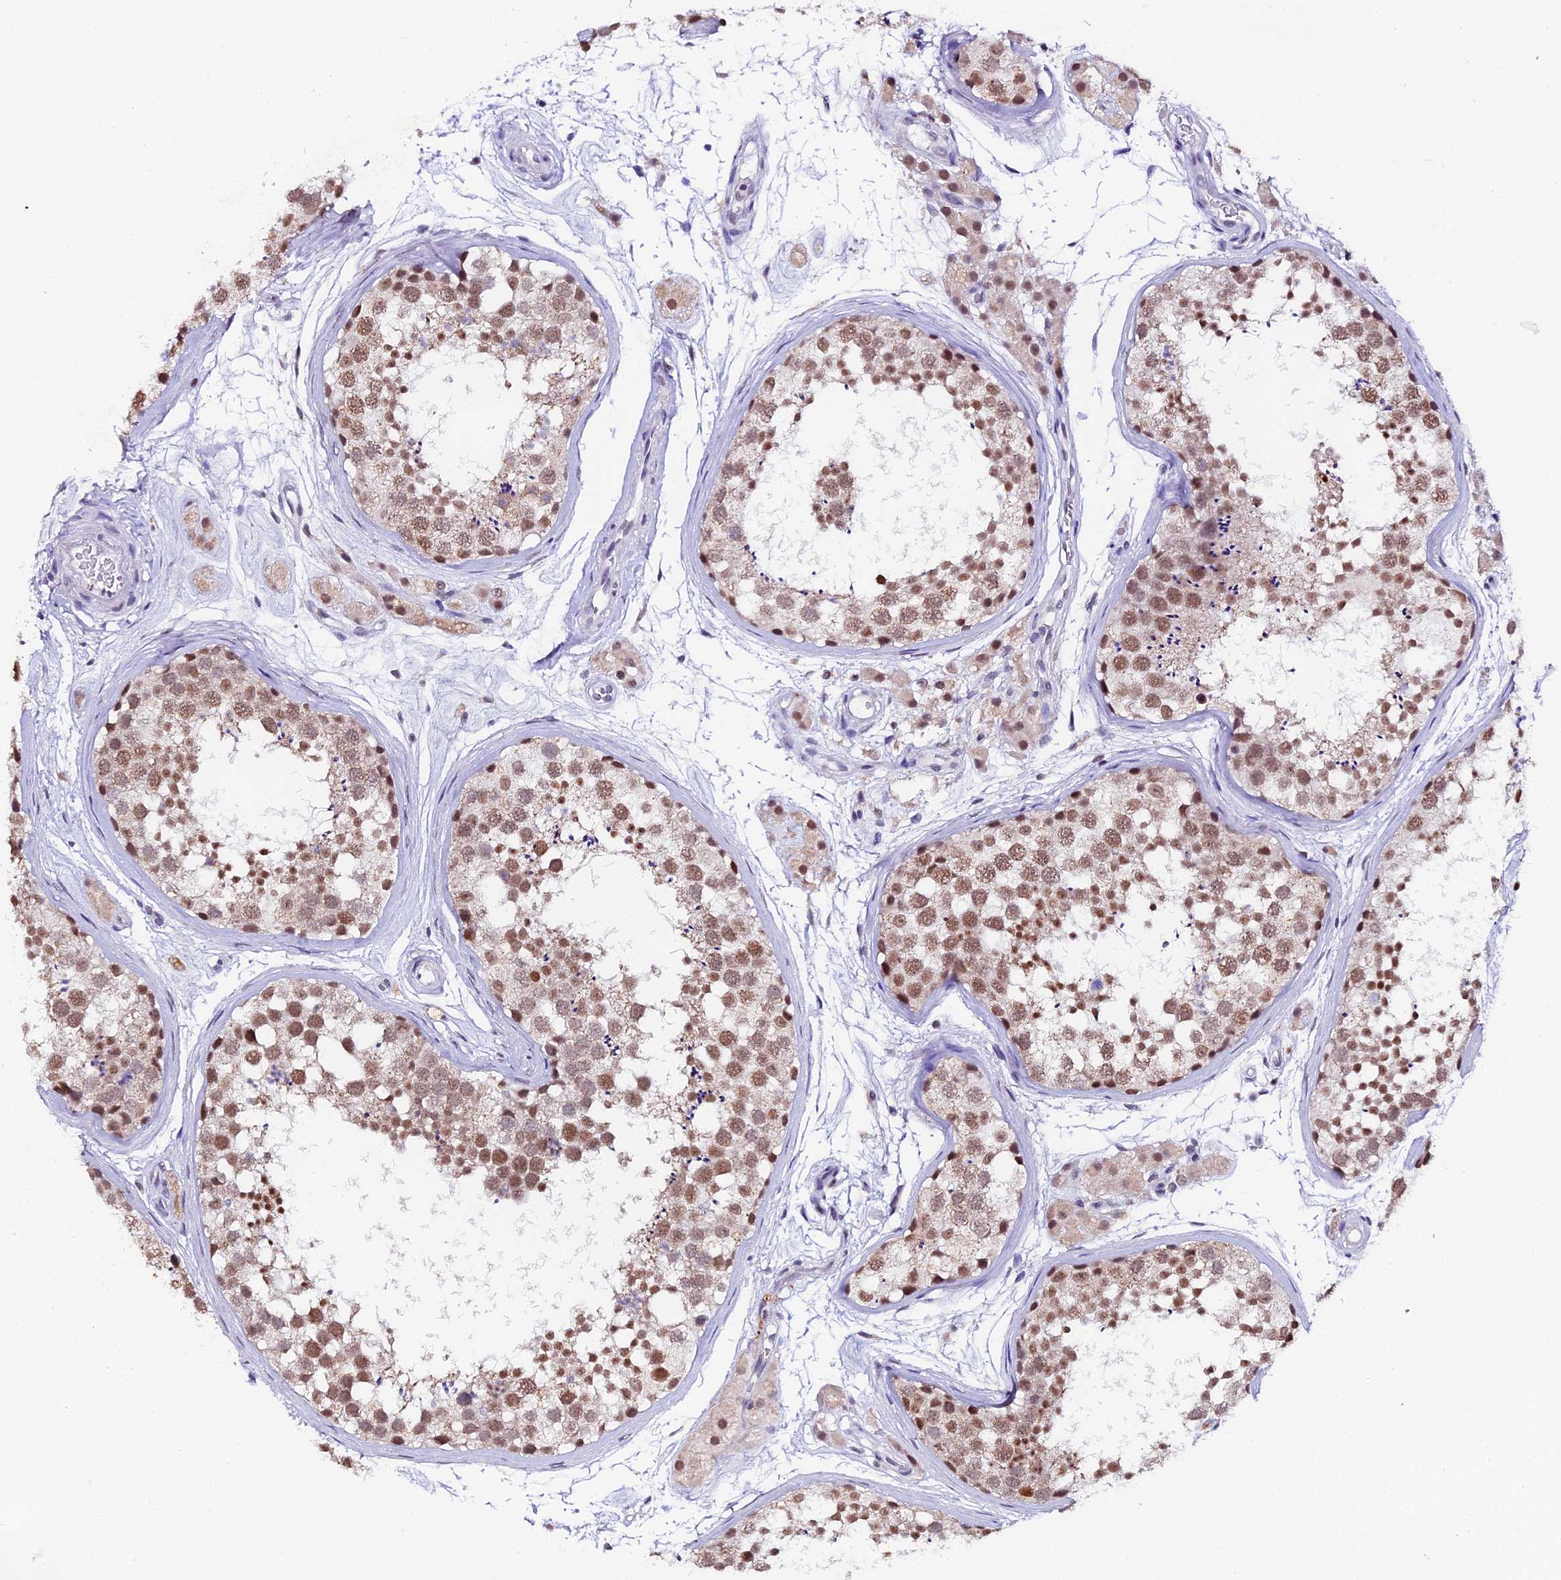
{"staining": {"intensity": "moderate", "quantity": ">75%", "location": "nuclear"}, "tissue": "testis", "cell_type": "Cells in seminiferous ducts", "image_type": "normal", "snomed": [{"axis": "morphology", "description": "Normal tissue, NOS"}, {"axis": "topography", "description": "Testis"}], "caption": "Immunohistochemical staining of benign testis shows moderate nuclear protein staining in approximately >75% of cells in seminiferous ducts.", "gene": "NCBP1", "patient": {"sex": "male", "age": 56}}